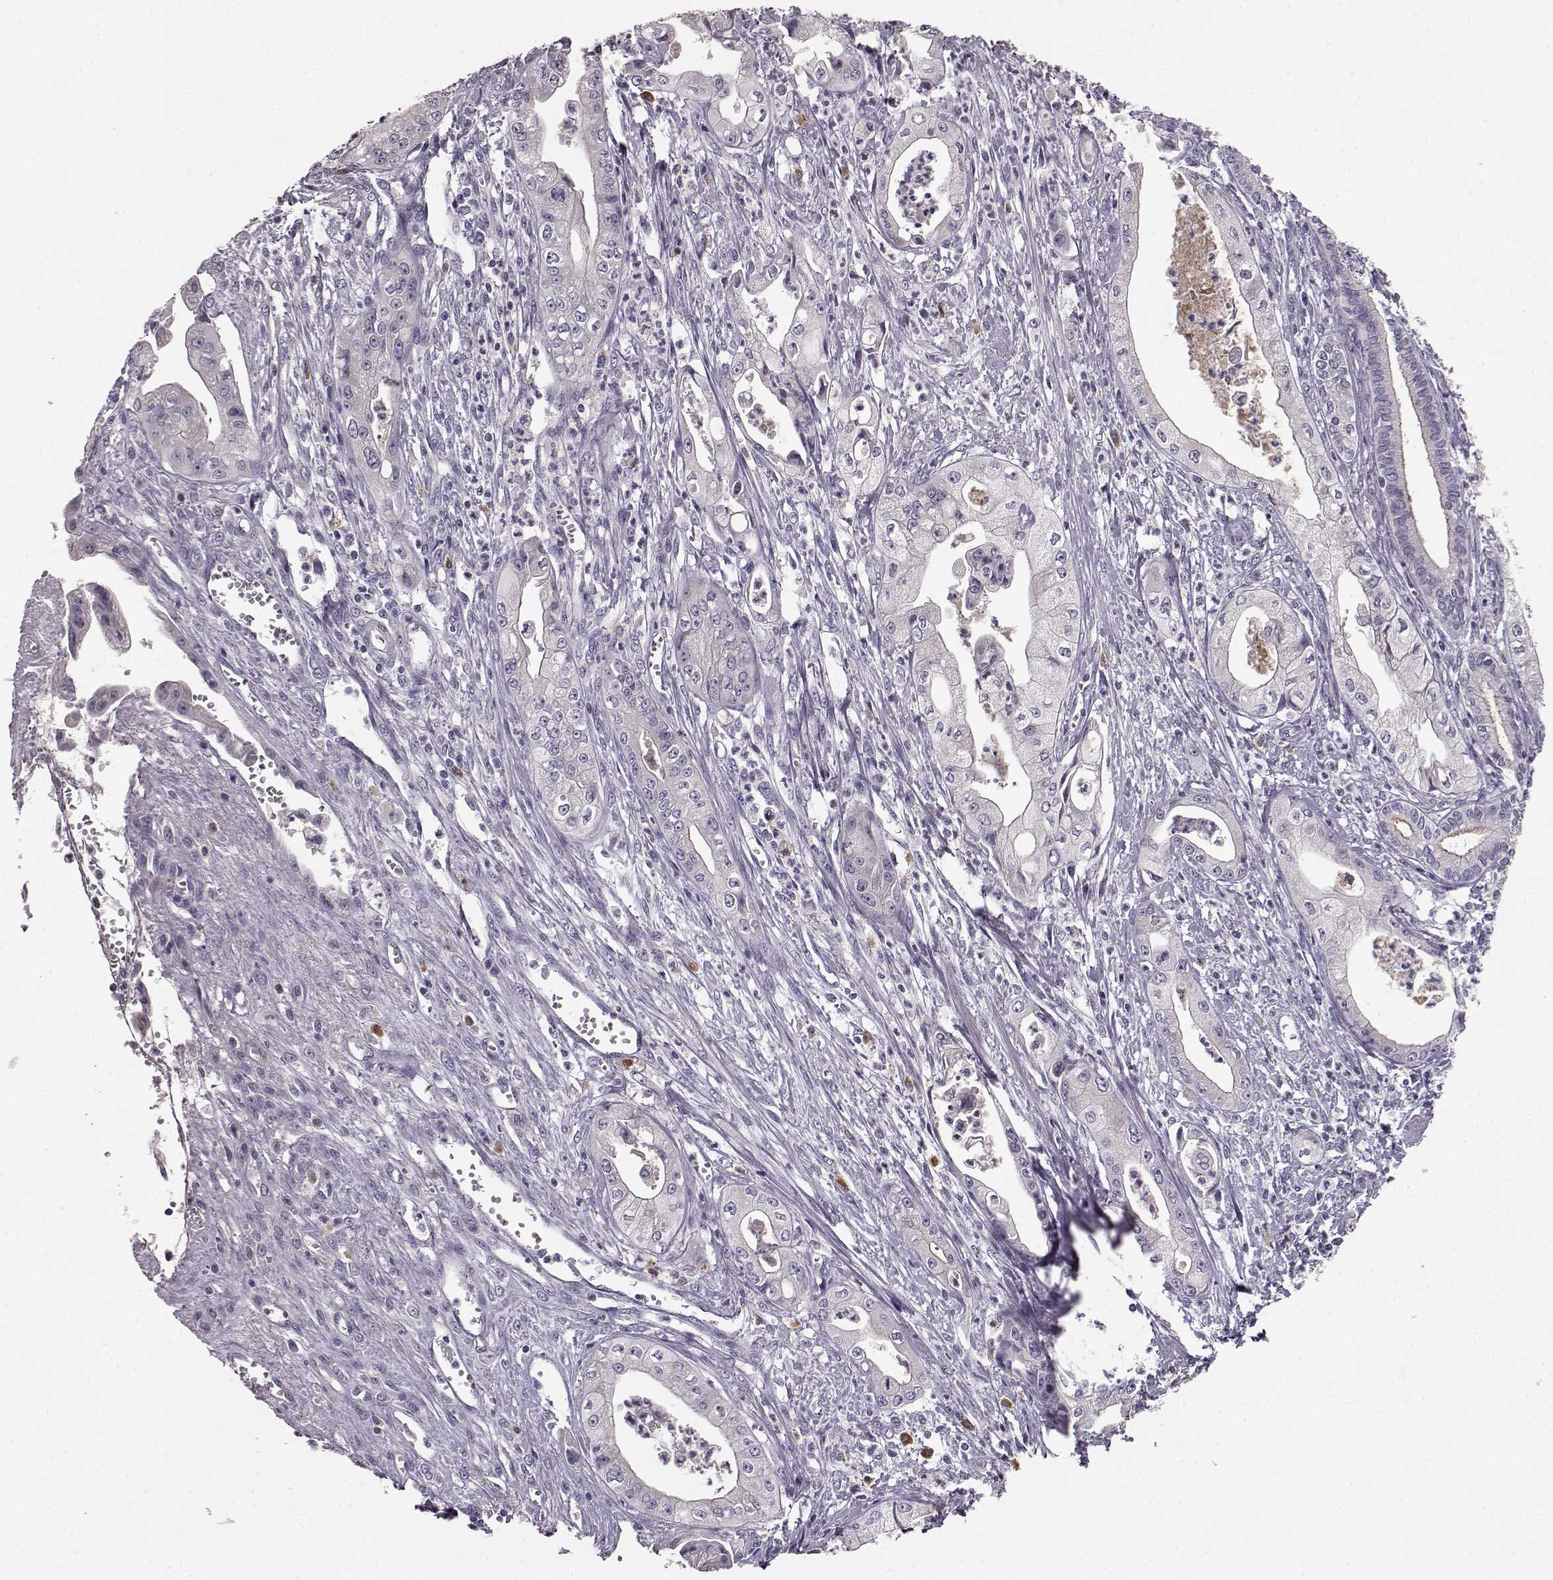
{"staining": {"intensity": "negative", "quantity": "none", "location": "none"}, "tissue": "pancreatic cancer", "cell_type": "Tumor cells", "image_type": "cancer", "snomed": [{"axis": "morphology", "description": "Adenocarcinoma, NOS"}, {"axis": "topography", "description": "Pancreas"}], "caption": "Image shows no protein positivity in tumor cells of pancreatic cancer tissue.", "gene": "GHR", "patient": {"sex": "female", "age": 65}}